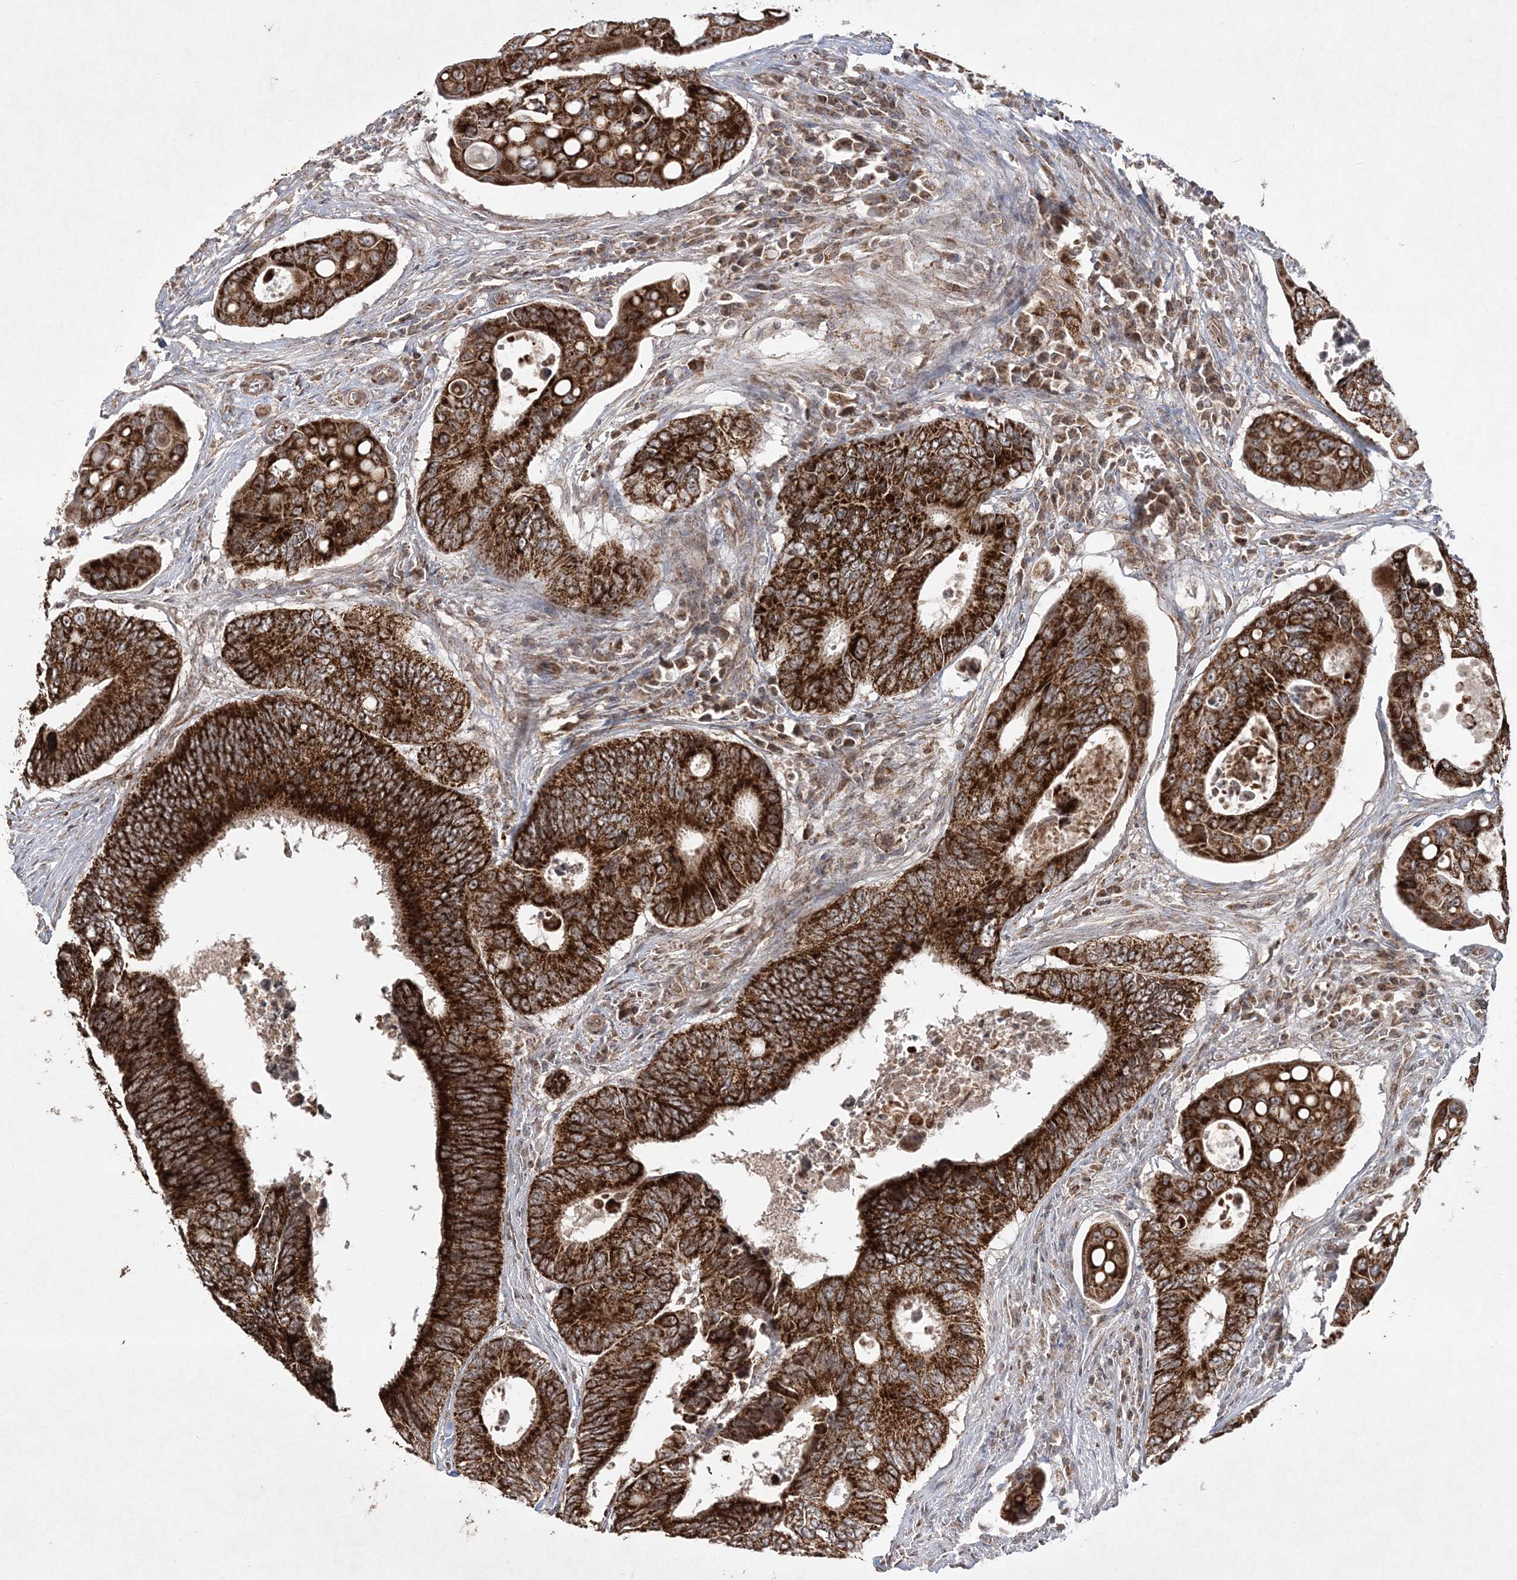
{"staining": {"intensity": "strong", "quantity": ">75%", "location": "cytoplasmic/membranous"}, "tissue": "colorectal cancer", "cell_type": "Tumor cells", "image_type": "cancer", "snomed": [{"axis": "morphology", "description": "Inflammation, NOS"}, {"axis": "morphology", "description": "Adenocarcinoma, NOS"}, {"axis": "topography", "description": "Colon"}], "caption": "The photomicrograph exhibits staining of colorectal cancer, revealing strong cytoplasmic/membranous protein positivity (brown color) within tumor cells.", "gene": "LRPPRC", "patient": {"sex": "male", "age": 72}}